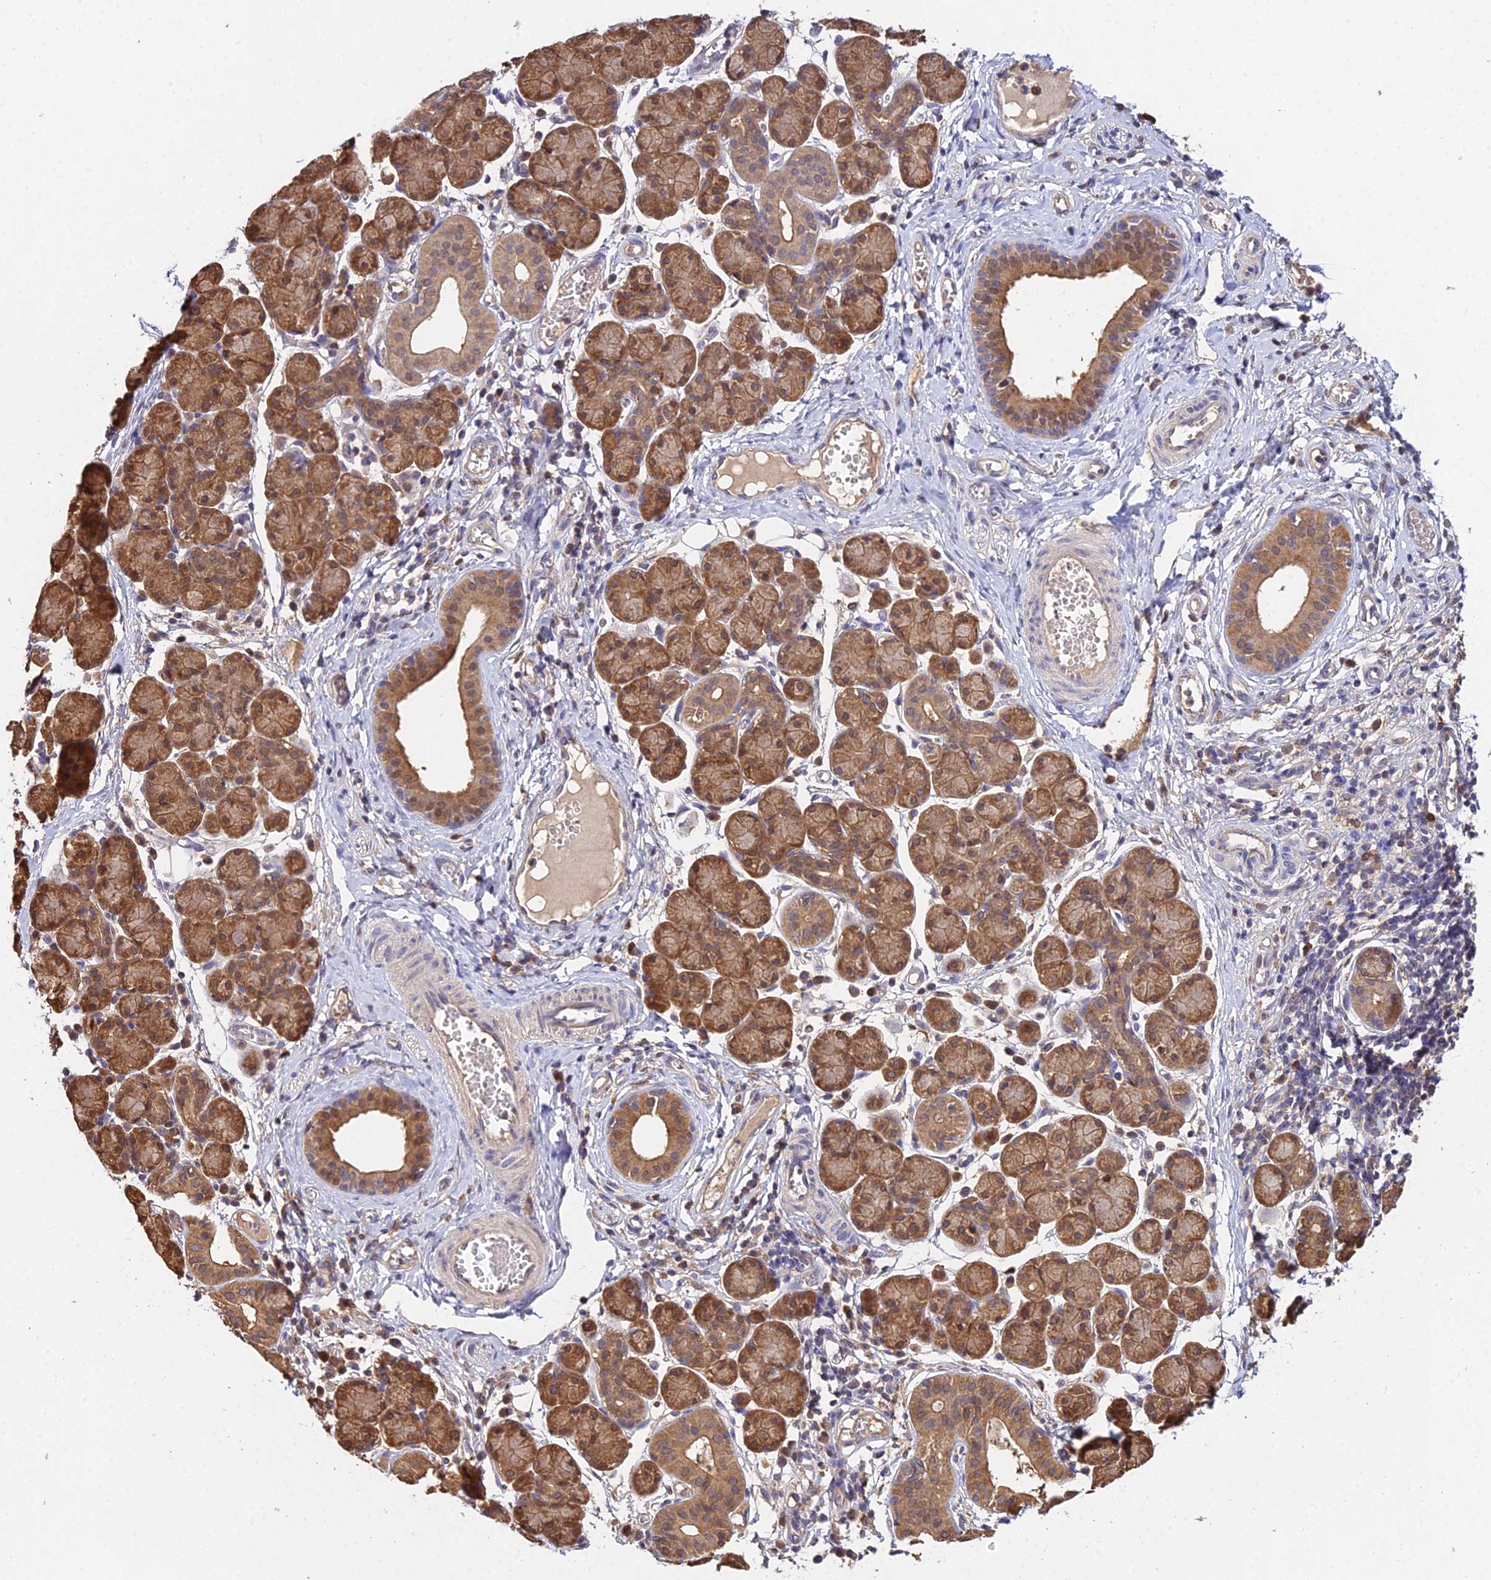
{"staining": {"intensity": "strong", "quantity": ">75%", "location": "cytoplasmic/membranous,nuclear"}, "tissue": "salivary gland", "cell_type": "Glandular cells", "image_type": "normal", "snomed": [{"axis": "morphology", "description": "Normal tissue, NOS"}, {"axis": "morphology", "description": "Inflammation, NOS"}, {"axis": "topography", "description": "Lymph node"}, {"axis": "topography", "description": "Salivary gland"}], "caption": "Immunohistochemical staining of benign salivary gland displays strong cytoplasmic/membranous,nuclear protein staining in approximately >75% of glandular cells. The staining was performed using DAB to visualize the protein expression in brown, while the nuclei were stained in blue with hematoxylin (Magnification: 20x).", "gene": "FBP1", "patient": {"sex": "male", "age": 3}}